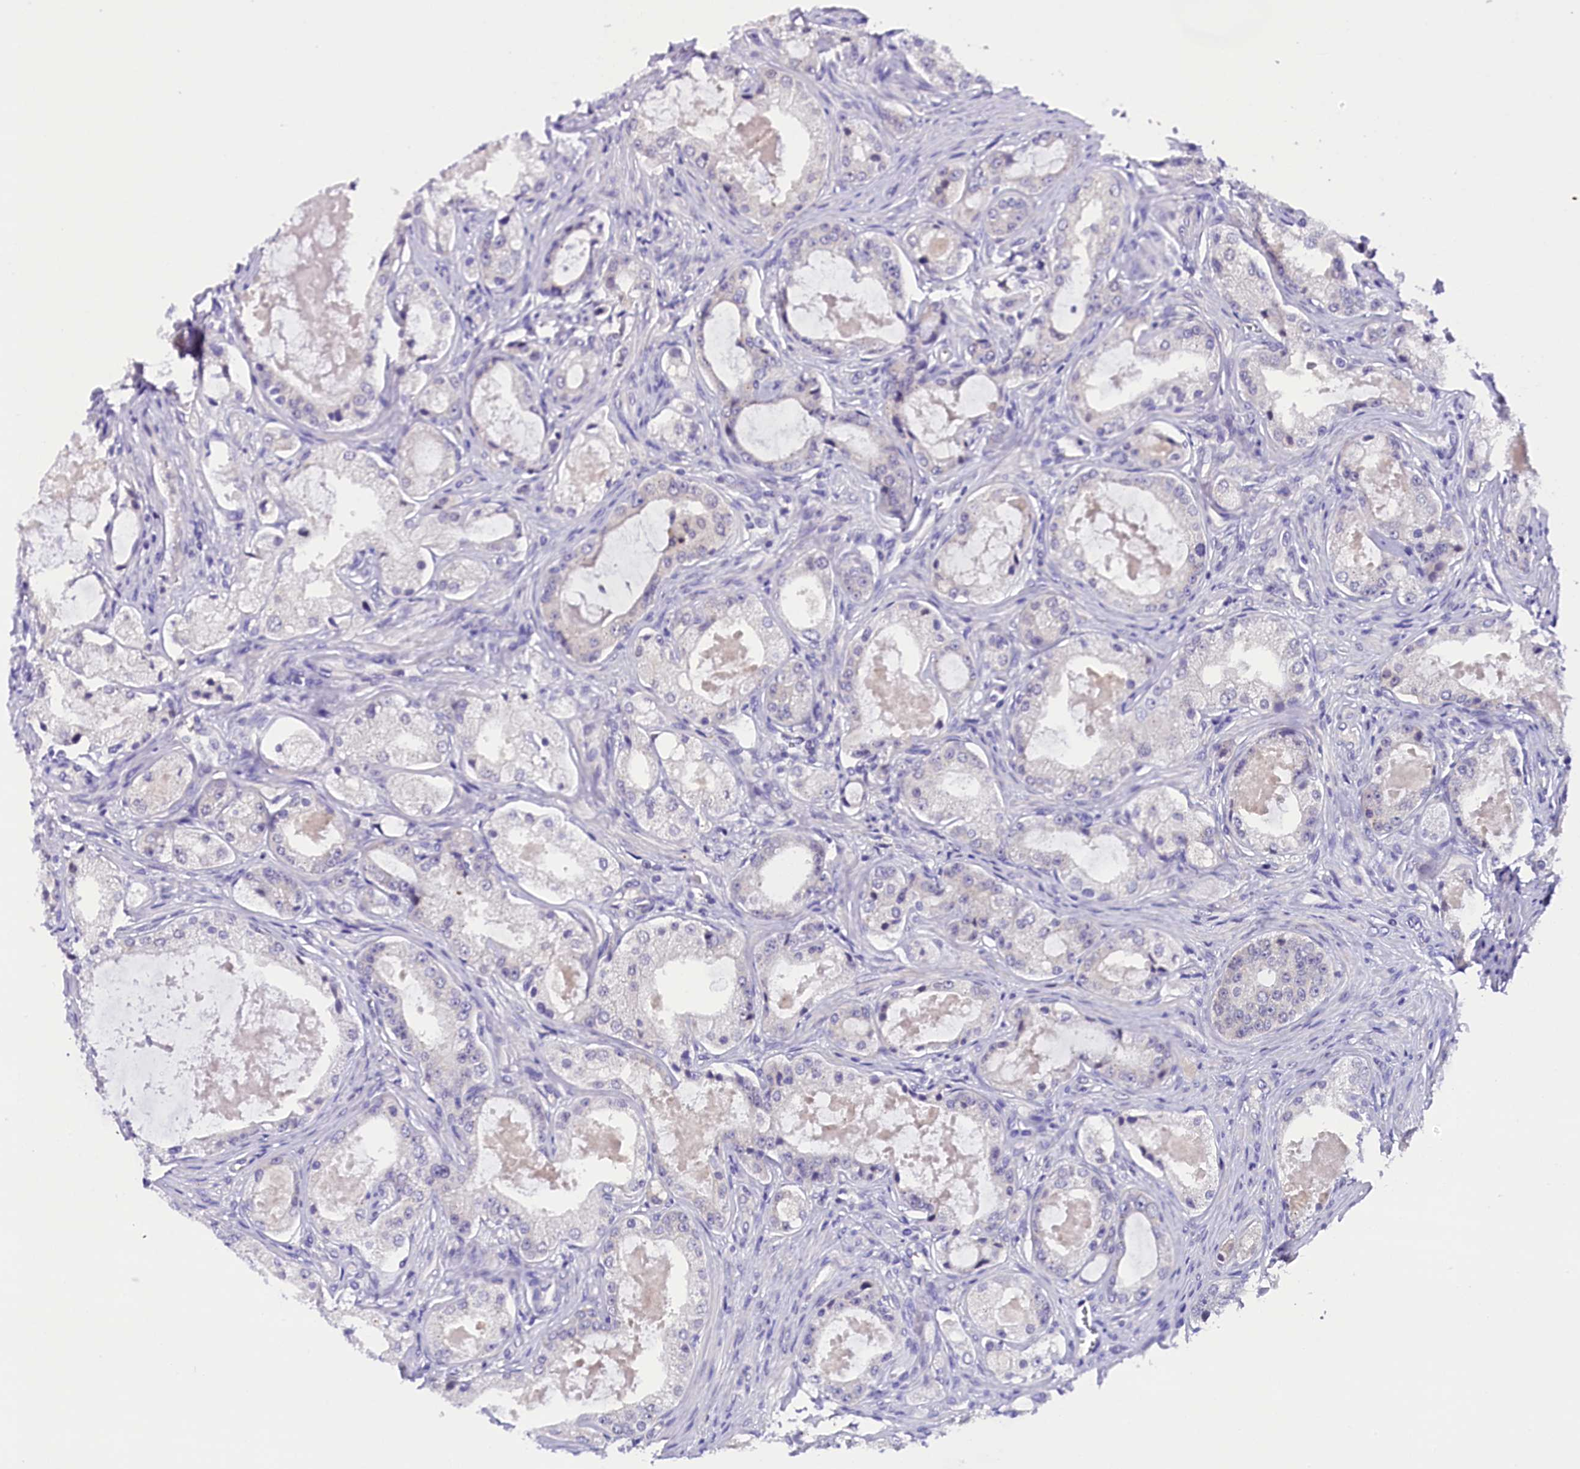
{"staining": {"intensity": "negative", "quantity": "none", "location": "none"}, "tissue": "prostate cancer", "cell_type": "Tumor cells", "image_type": "cancer", "snomed": [{"axis": "morphology", "description": "Adenocarcinoma, Low grade"}, {"axis": "topography", "description": "Prostate"}], "caption": "Tumor cells are negative for brown protein staining in prostate cancer (adenocarcinoma (low-grade)). (DAB immunohistochemistry (IHC) visualized using brightfield microscopy, high magnification).", "gene": "IQCN", "patient": {"sex": "male", "age": 68}}